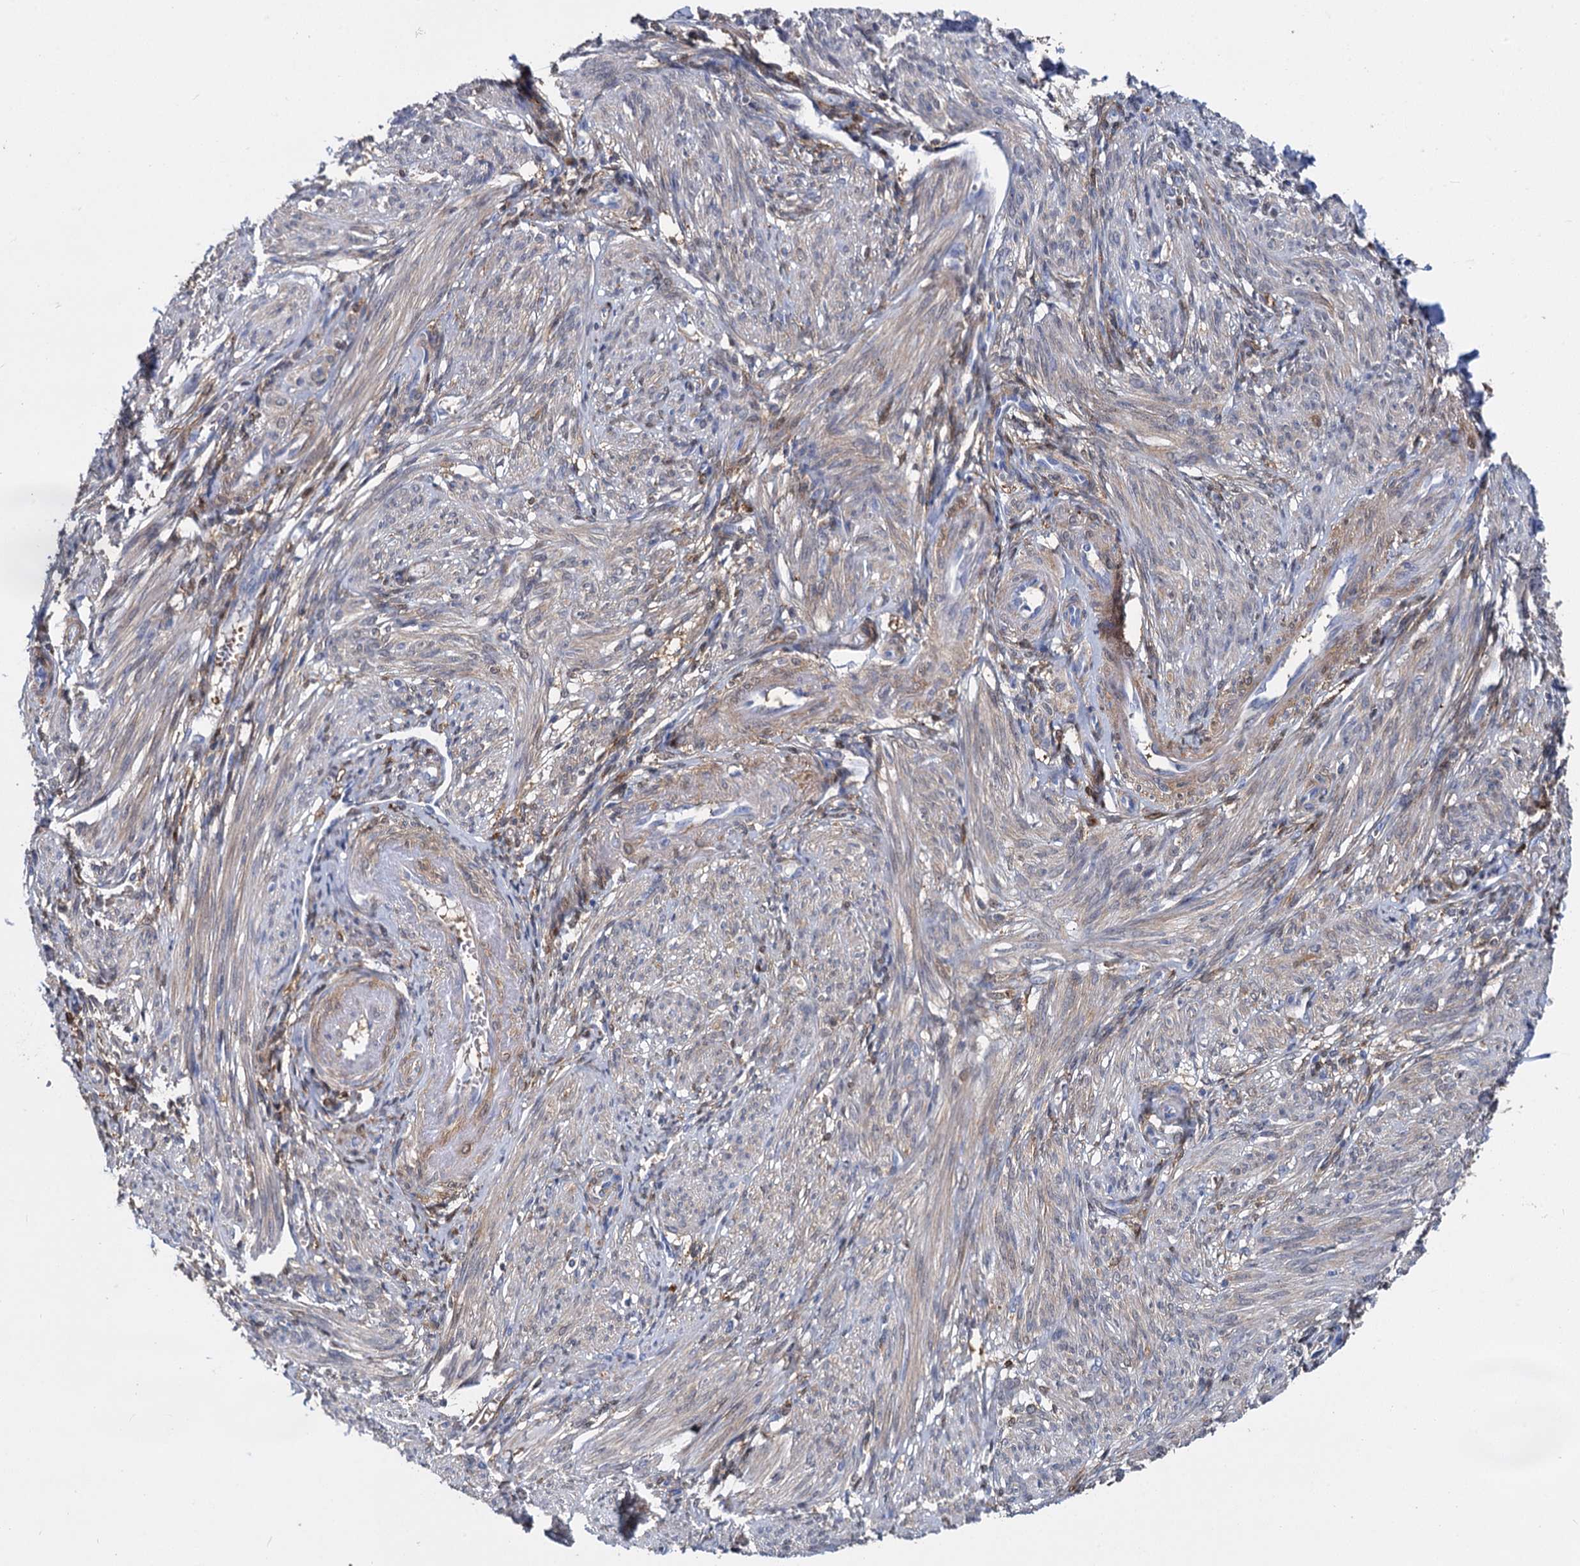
{"staining": {"intensity": "moderate", "quantity": "<25%", "location": "cytoplasmic/membranous"}, "tissue": "smooth muscle", "cell_type": "Smooth muscle cells", "image_type": "normal", "snomed": [{"axis": "morphology", "description": "Normal tissue, NOS"}, {"axis": "topography", "description": "Smooth muscle"}], "caption": "This is an image of immunohistochemistry staining of benign smooth muscle, which shows moderate expression in the cytoplasmic/membranous of smooth muscle cells.", "gene": "GSTM3", "patient": {"sex": "female", "age": 39}}